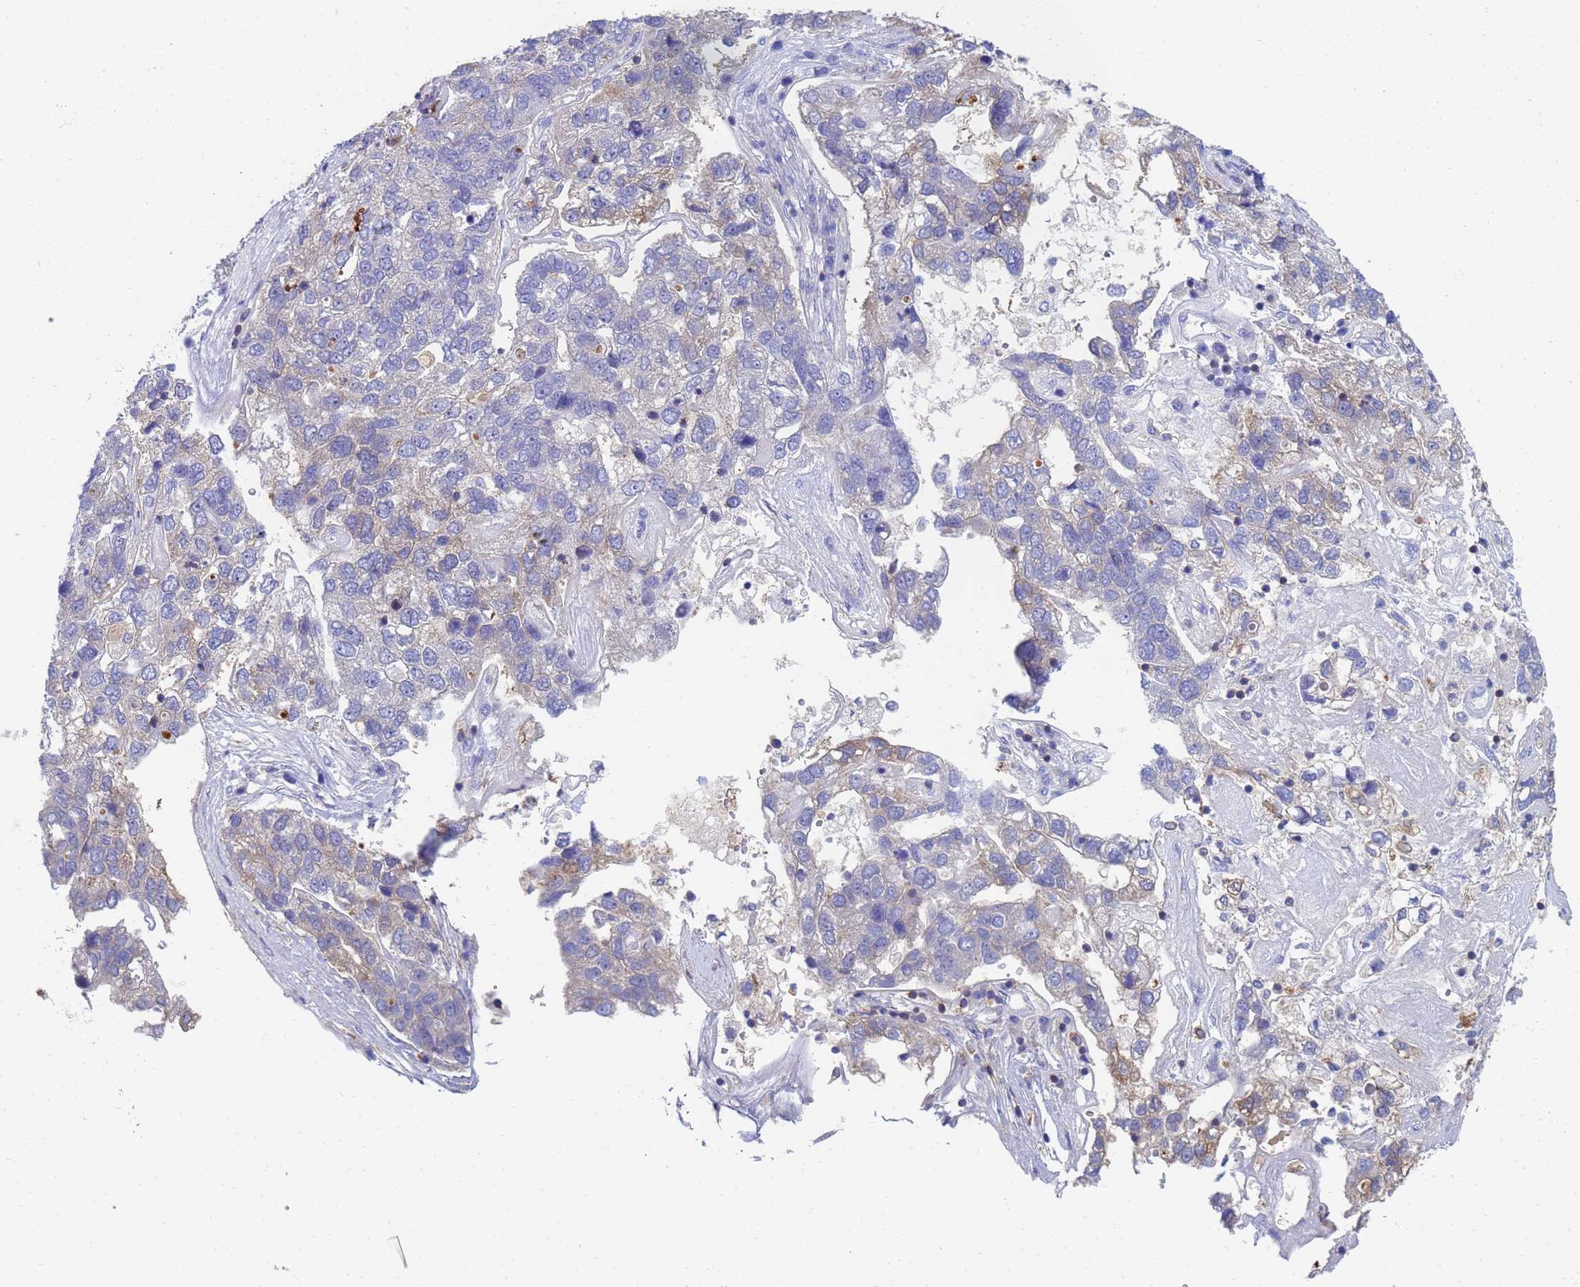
{"staining": {"intensity": "weak", "quantity": "<25%", "location": "cytoplasmic/membranous"}, "tissue": "pancreatic cancer", "cell_type": "Tumor cells", "image_type": "cancer", "snomed": [{"axis": "morphology", "description": "Adenocarcinoma, NOS"}, {"axis": "topography", "description": "Pancreas"}], "caption": "The immunohistochemistry (IHC) micrograph has no significant positivity in tumor cells of adenocarcinoma (pancreatic) tissue. (DAB (3,3'-diaminobenzidine) immunohistochemistry (IHC) visualized using brightfield microscopy, high magnification).", "gene": "GCHFR", "patient": {"sex": "female", "age": 61}}